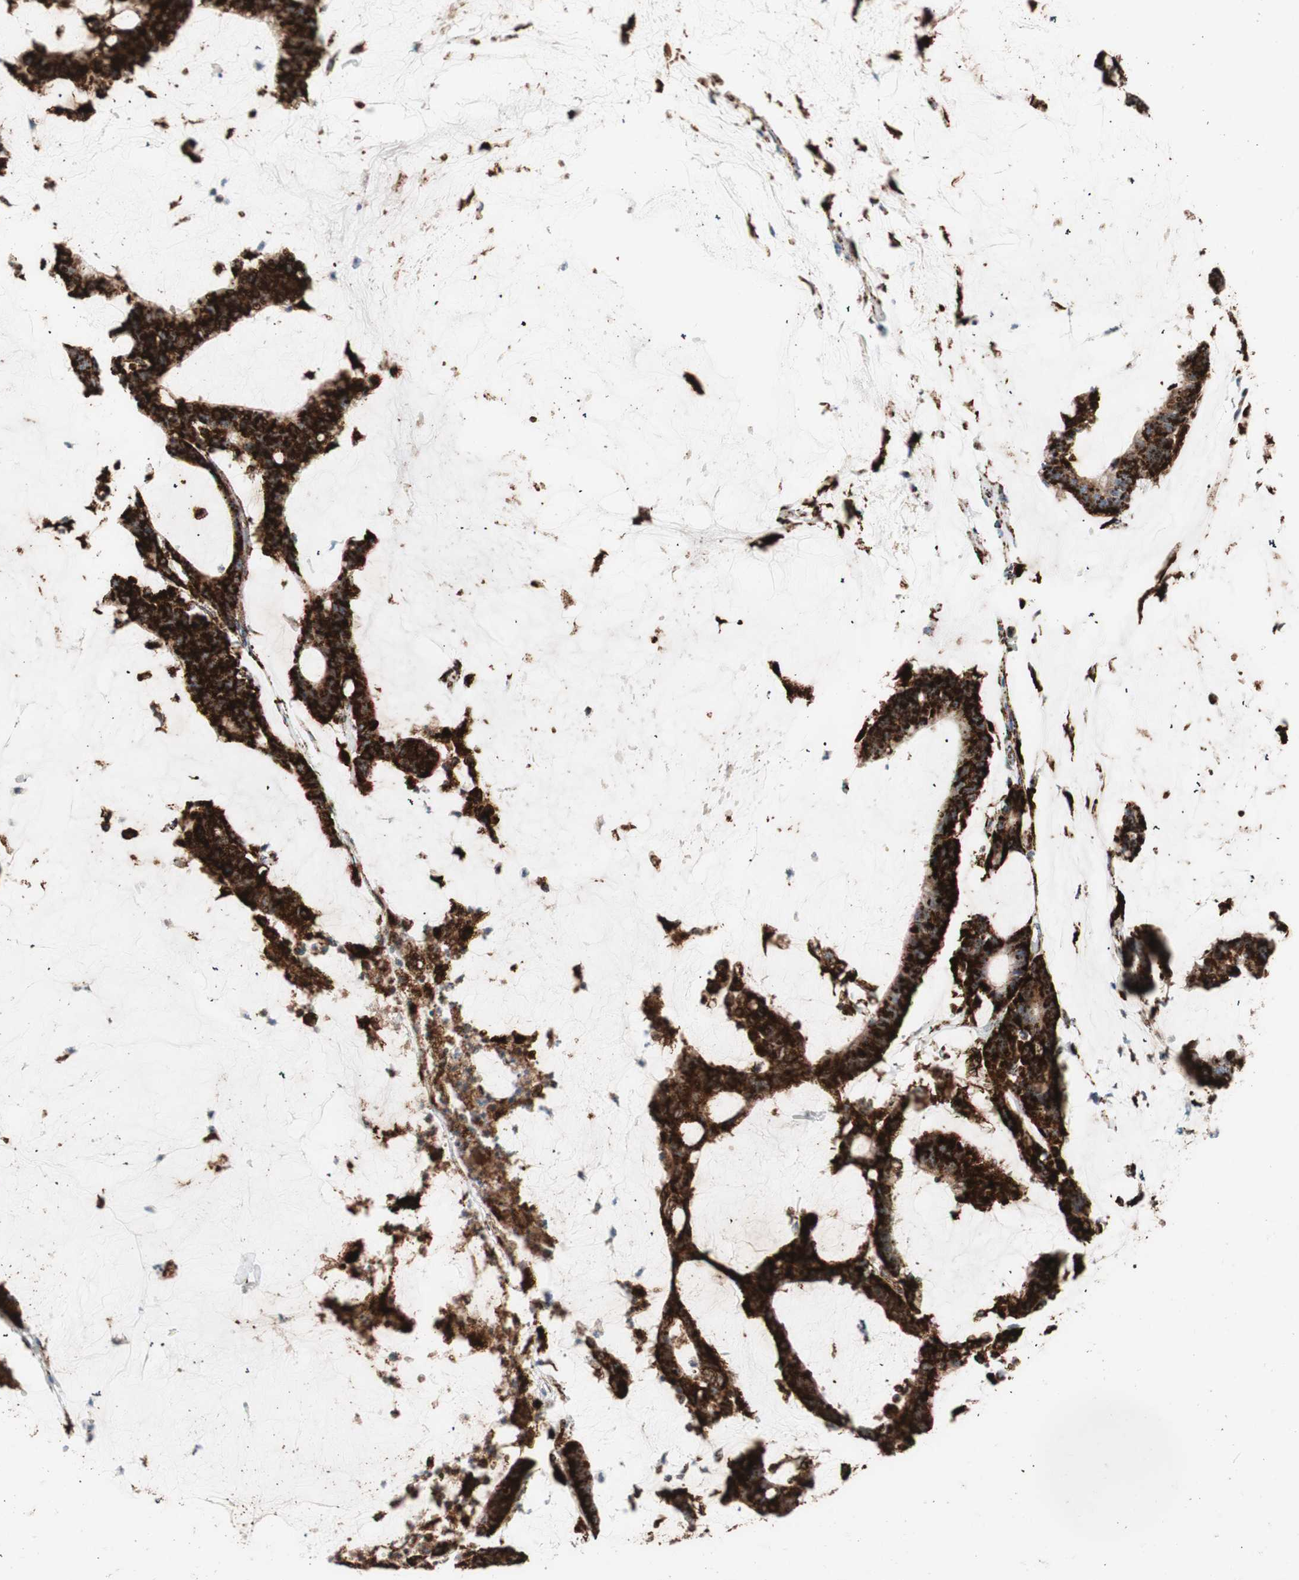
{"staining": {"intensity": "strong", "quantity": ">75%", "location": "cytoplasmic/membranous"}, "tissue": "colorectal cancer", "cell_type": "Tumor cells", "image_type": "cancer", "snomed": [{"axis": "morphology", "description": "Adenocarcinoma, NOS"}, {"axis": "topography", "description": "Colon"}], "caption": "About >75% of tumor cells in adenocarcinoma (colorectal) display strong cytoplasmic/membranous protein staining as visualized by brown immunohistochemical staining.", "gene": "LAMP1", "patient": {"sex": "female", "age": 84}}